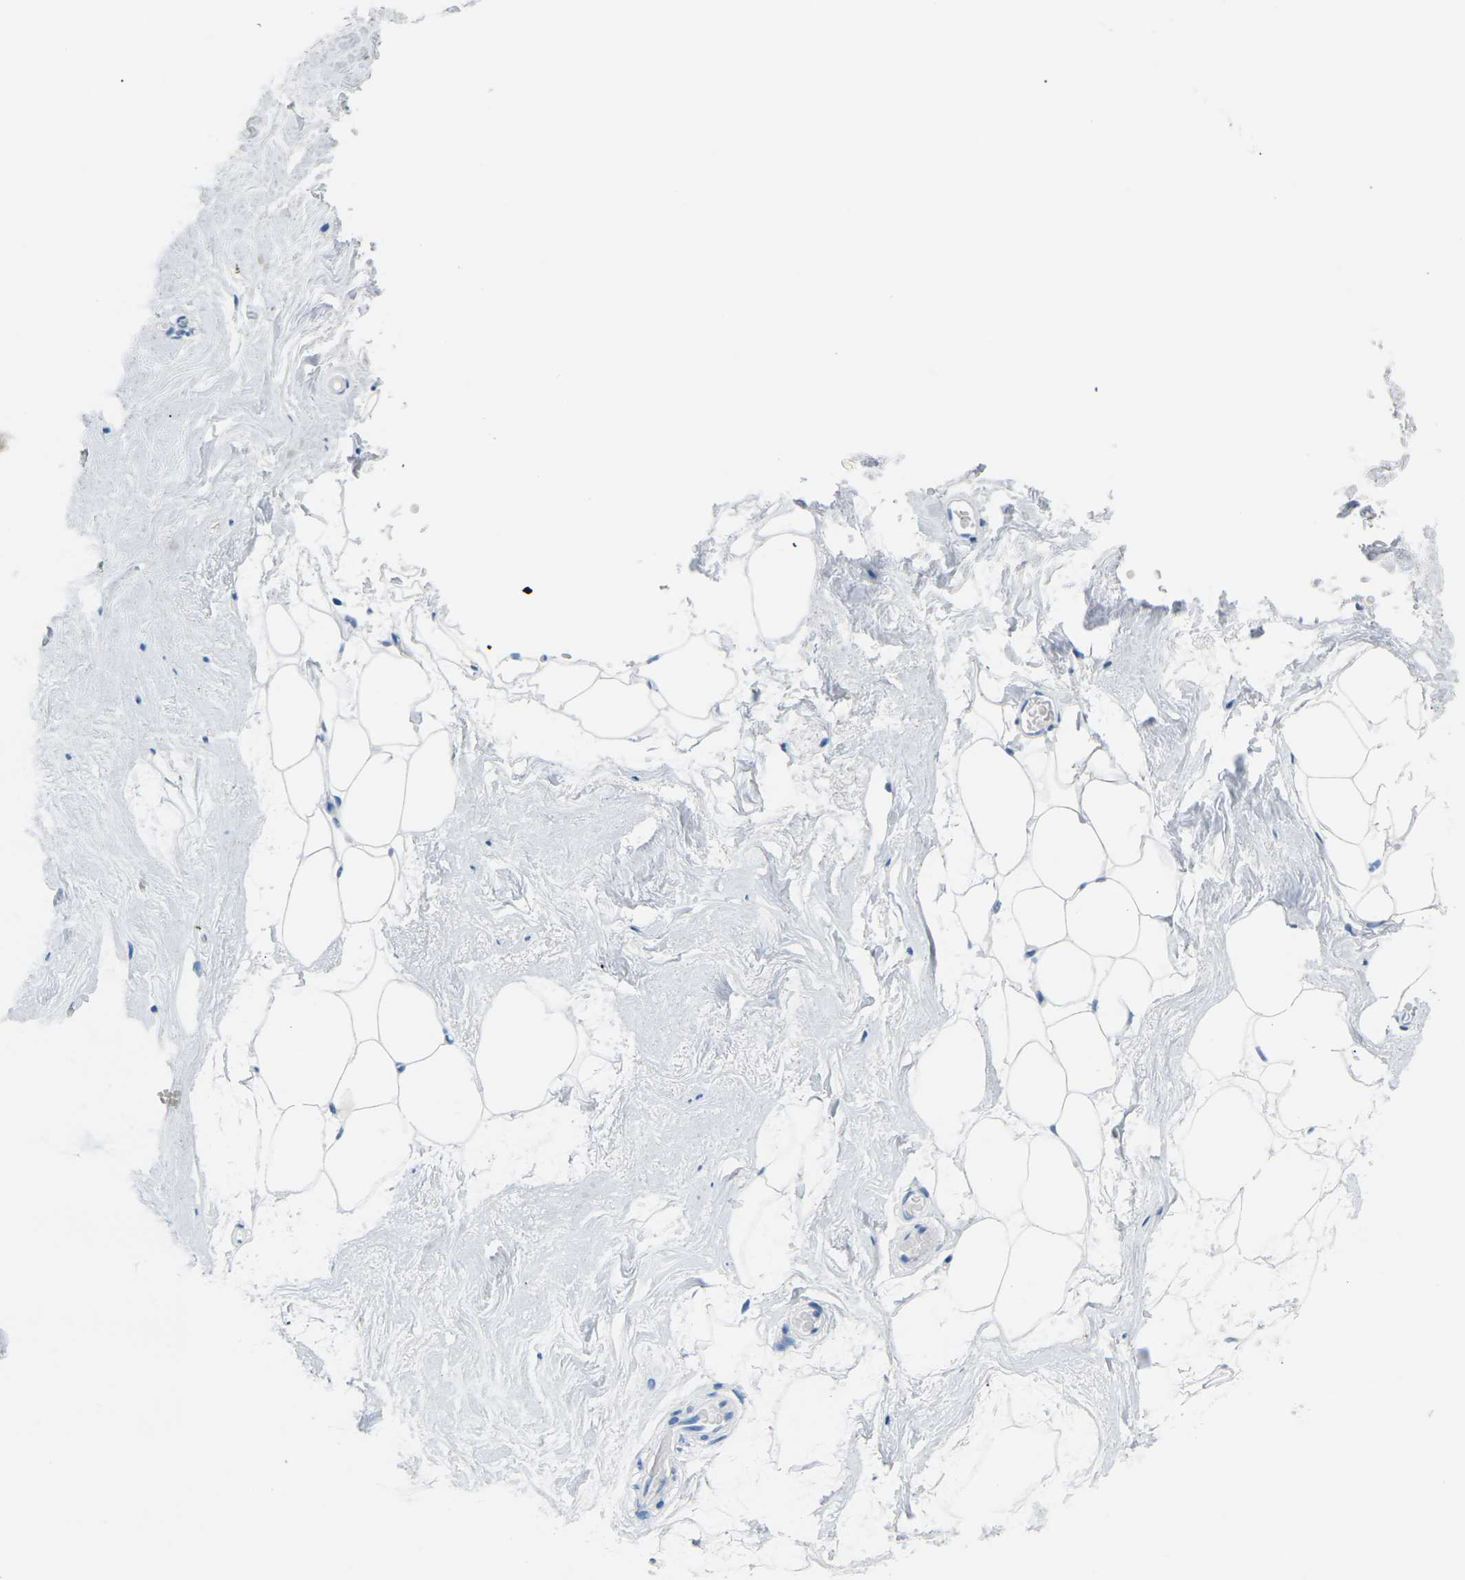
{"staining": {"intensity": "negative", "quantity": "none", "location": "none"}, "tissue": "breast", "cell_type": "Adipocytes", "image_type": "normal", "snomed": [{"axis": "morphology", "description": "Normal tissue, NOS"}, {"axis": "topography", "description": "Breast"}], "caption": "Photomicrograph shows no protein staining in adipocytes of unremarkable breast. Brightfield microscopy of IHC stained with DAB (3,3'-diaminobenzidine) (brown) and hematoxylin (blue), captured at high magnification.", "gene": "CTAG1A", "patient": {"sex": "female", "age": 75}}